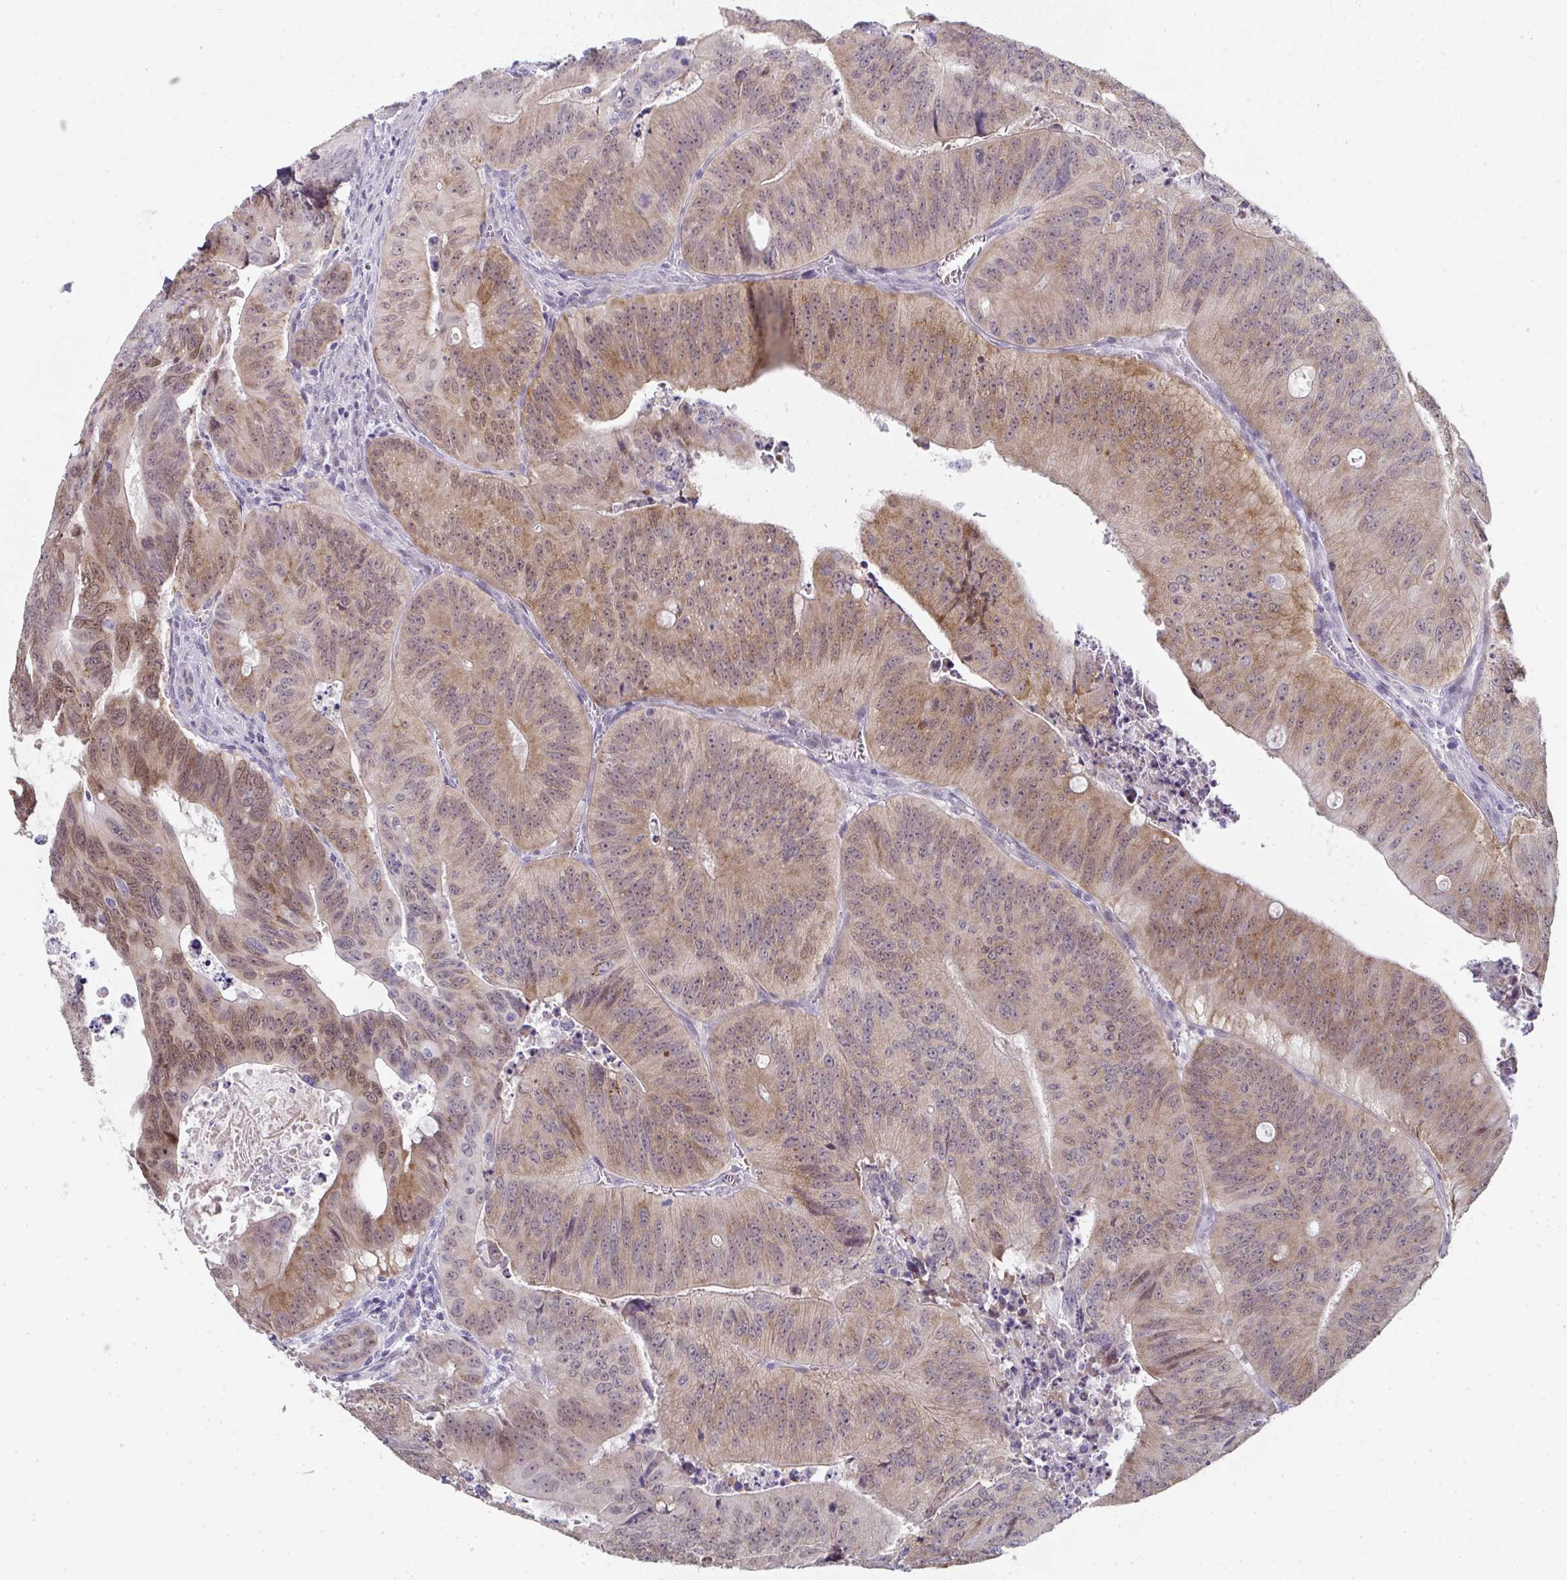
{"staining": {"intensity": "moderate", "quantity": ">75%", "location": "cytoplasmic/membranous,nuclear"}, "tissue": "colorectal cancer", "cell_type": "Tumor cells", "image_type": "cancer", "snomed": [{"axis": "morphology", "description": "Adenocarcinoma, NOS"}, {"axis": "topography", "description": "Colon"}], "caption": "DAB immunohistochemical staining of human colorectal adenocarcinoma demonstrates moderate cytoplasmic/membranous and nuclear protein staining in about >75% of tumor cells.", "gene": "A1CF", "patient": {"sex": "male", "age": 62}}